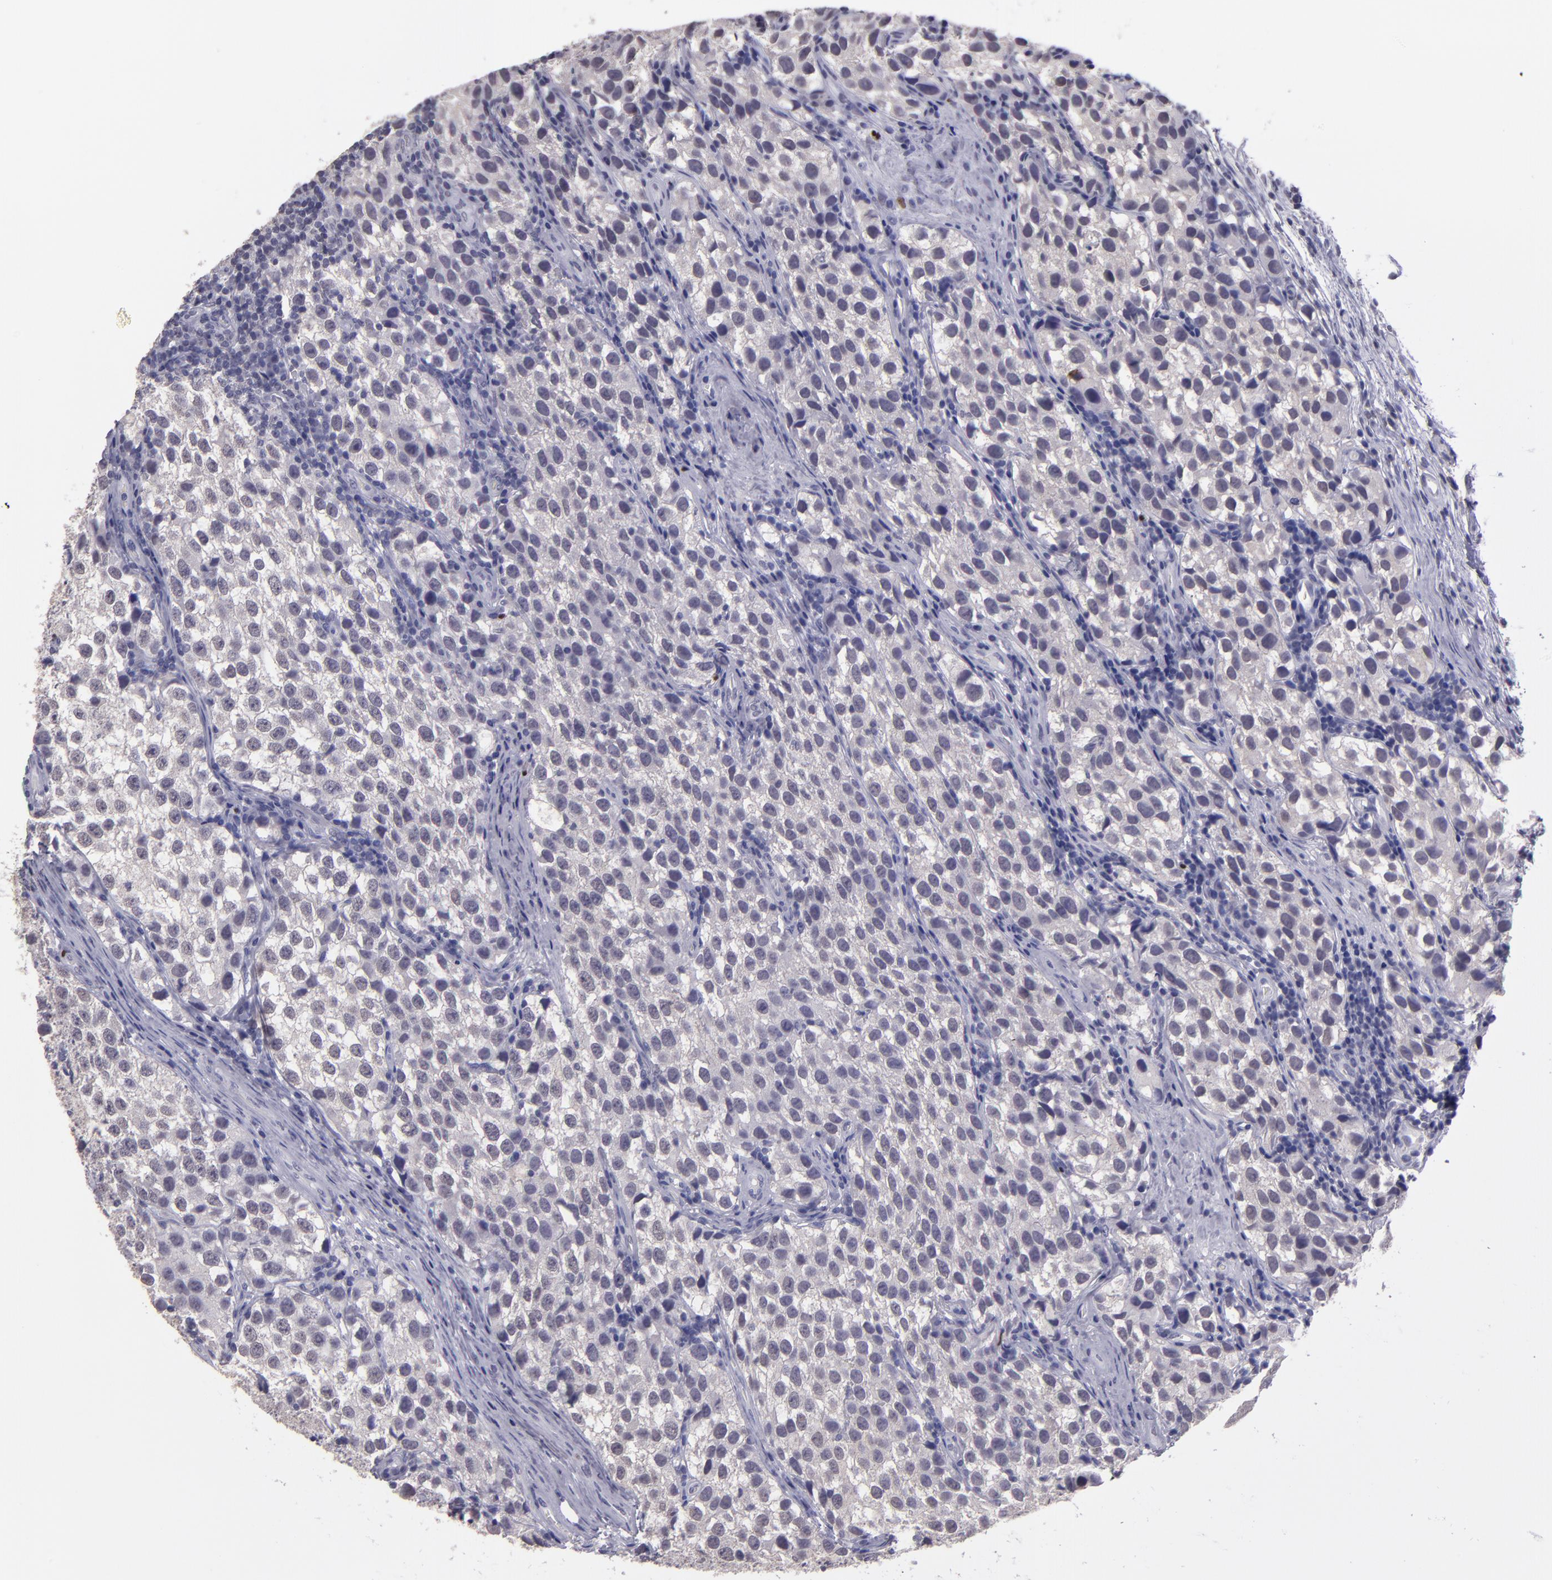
{"staining": {"intensity": "negative", "quantity": "none", "location": "none"}, "tissue": "testis cancer", "cell_type": "Tumor cells", "image_type": "cancer", "snomed": [{"axis": "morphology", "description": "Seminoma, NOS"}, {"axis": "topography", "description": "Testis"}], "caption": "An immunohistochemistry histopathology image of testis cancer (seminoma) is shown. There is no staining in tumor cells of testis cancer (seminoma).", "gene": "CEBPE", "patient": {"sex": "male", "age": 39}}